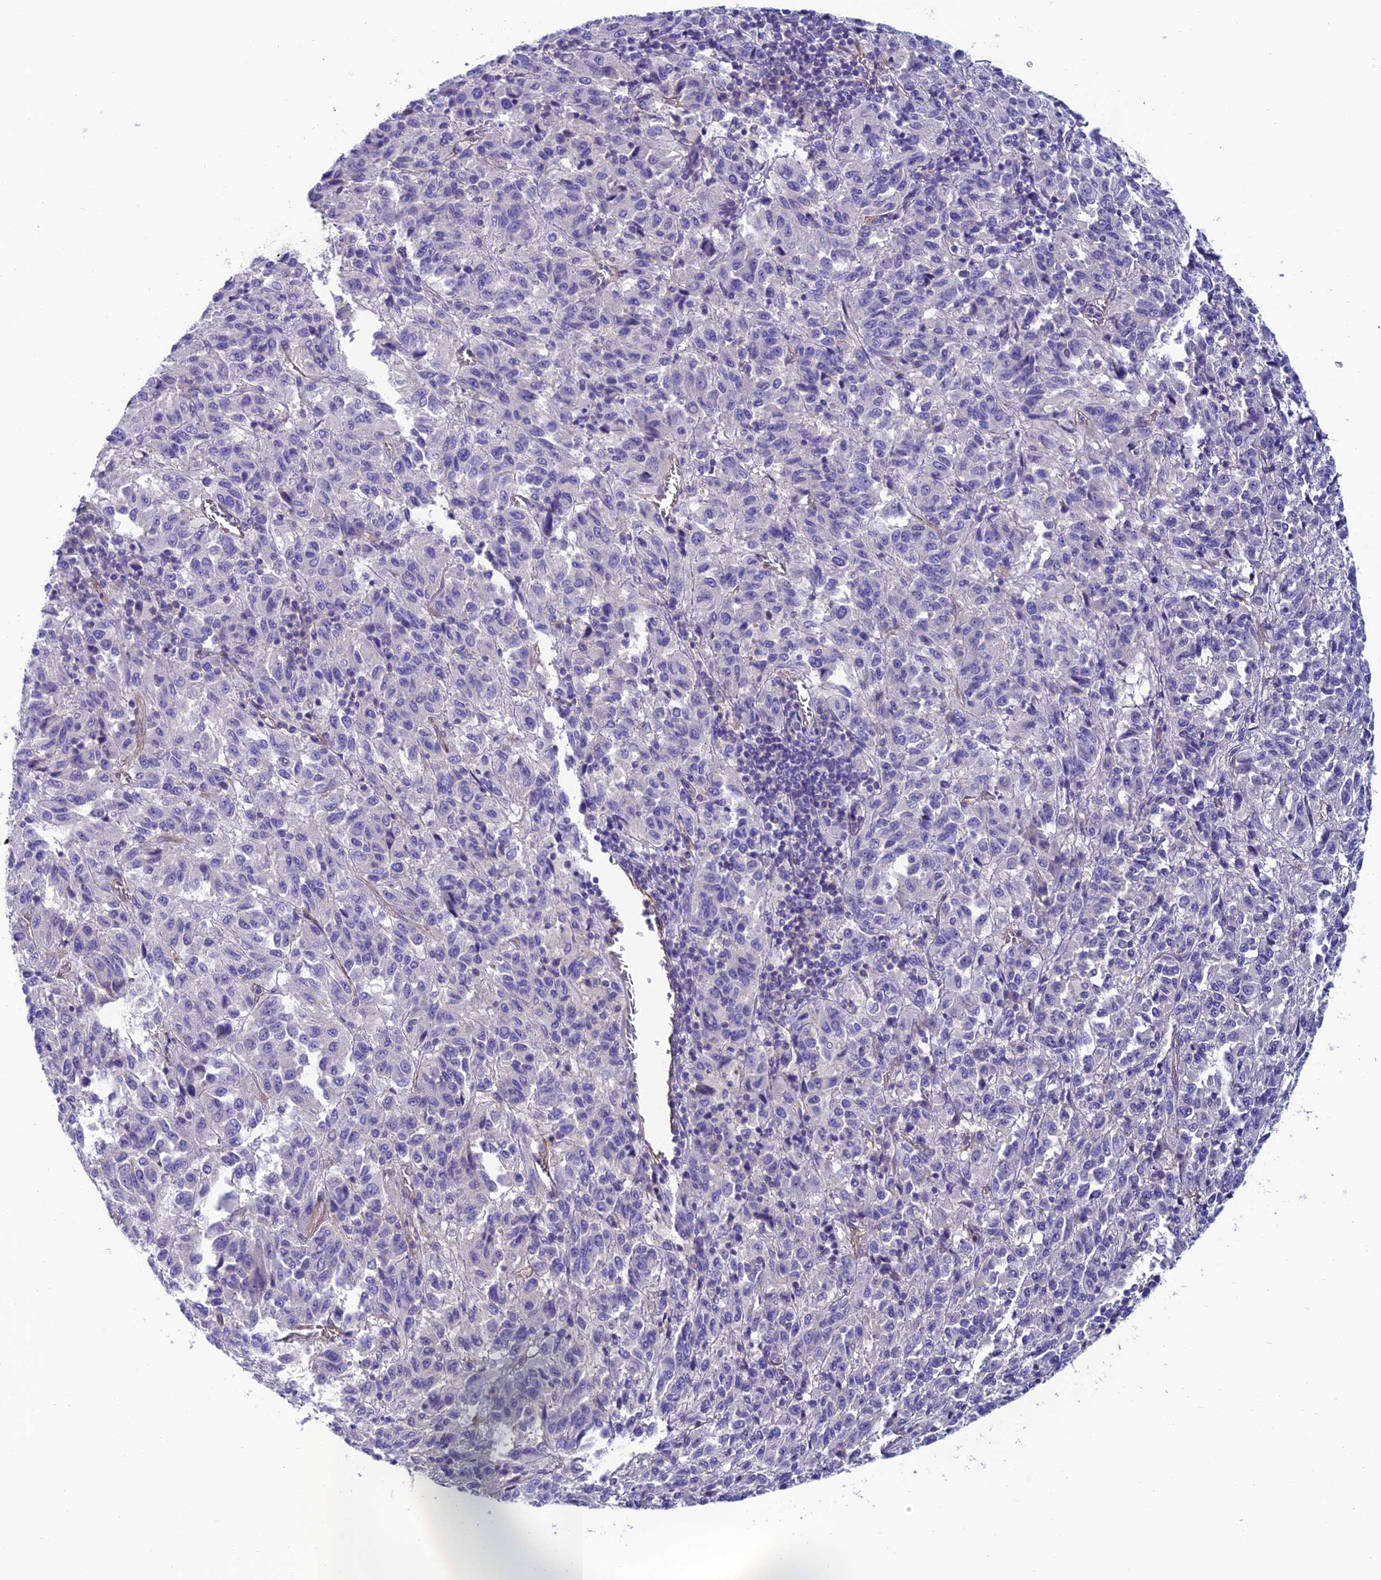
{"staining": {"intensity": "negative", "quantity": "none", "location": "none"}, "tissue": "melanoma", "cell_type": "Tumor cells", "image_type": "cancer", "snomed": [{"axis": "morphology", "description": "Malignant melanoma, Metastatic site"}, {"axis": "topography", "description": "Lung"}], "caption": "Tumor cells are negative for protein expression in human melanoma. Brightfield microscopy of immunohistochemistry (IHC) stained with DAB (3,3'-diaminobenzidine) (brown) and hematoxylin (blue), captured at high magnification.", "gene": "PPFIA3", "patient": {"sex": "male", "age": 64}}